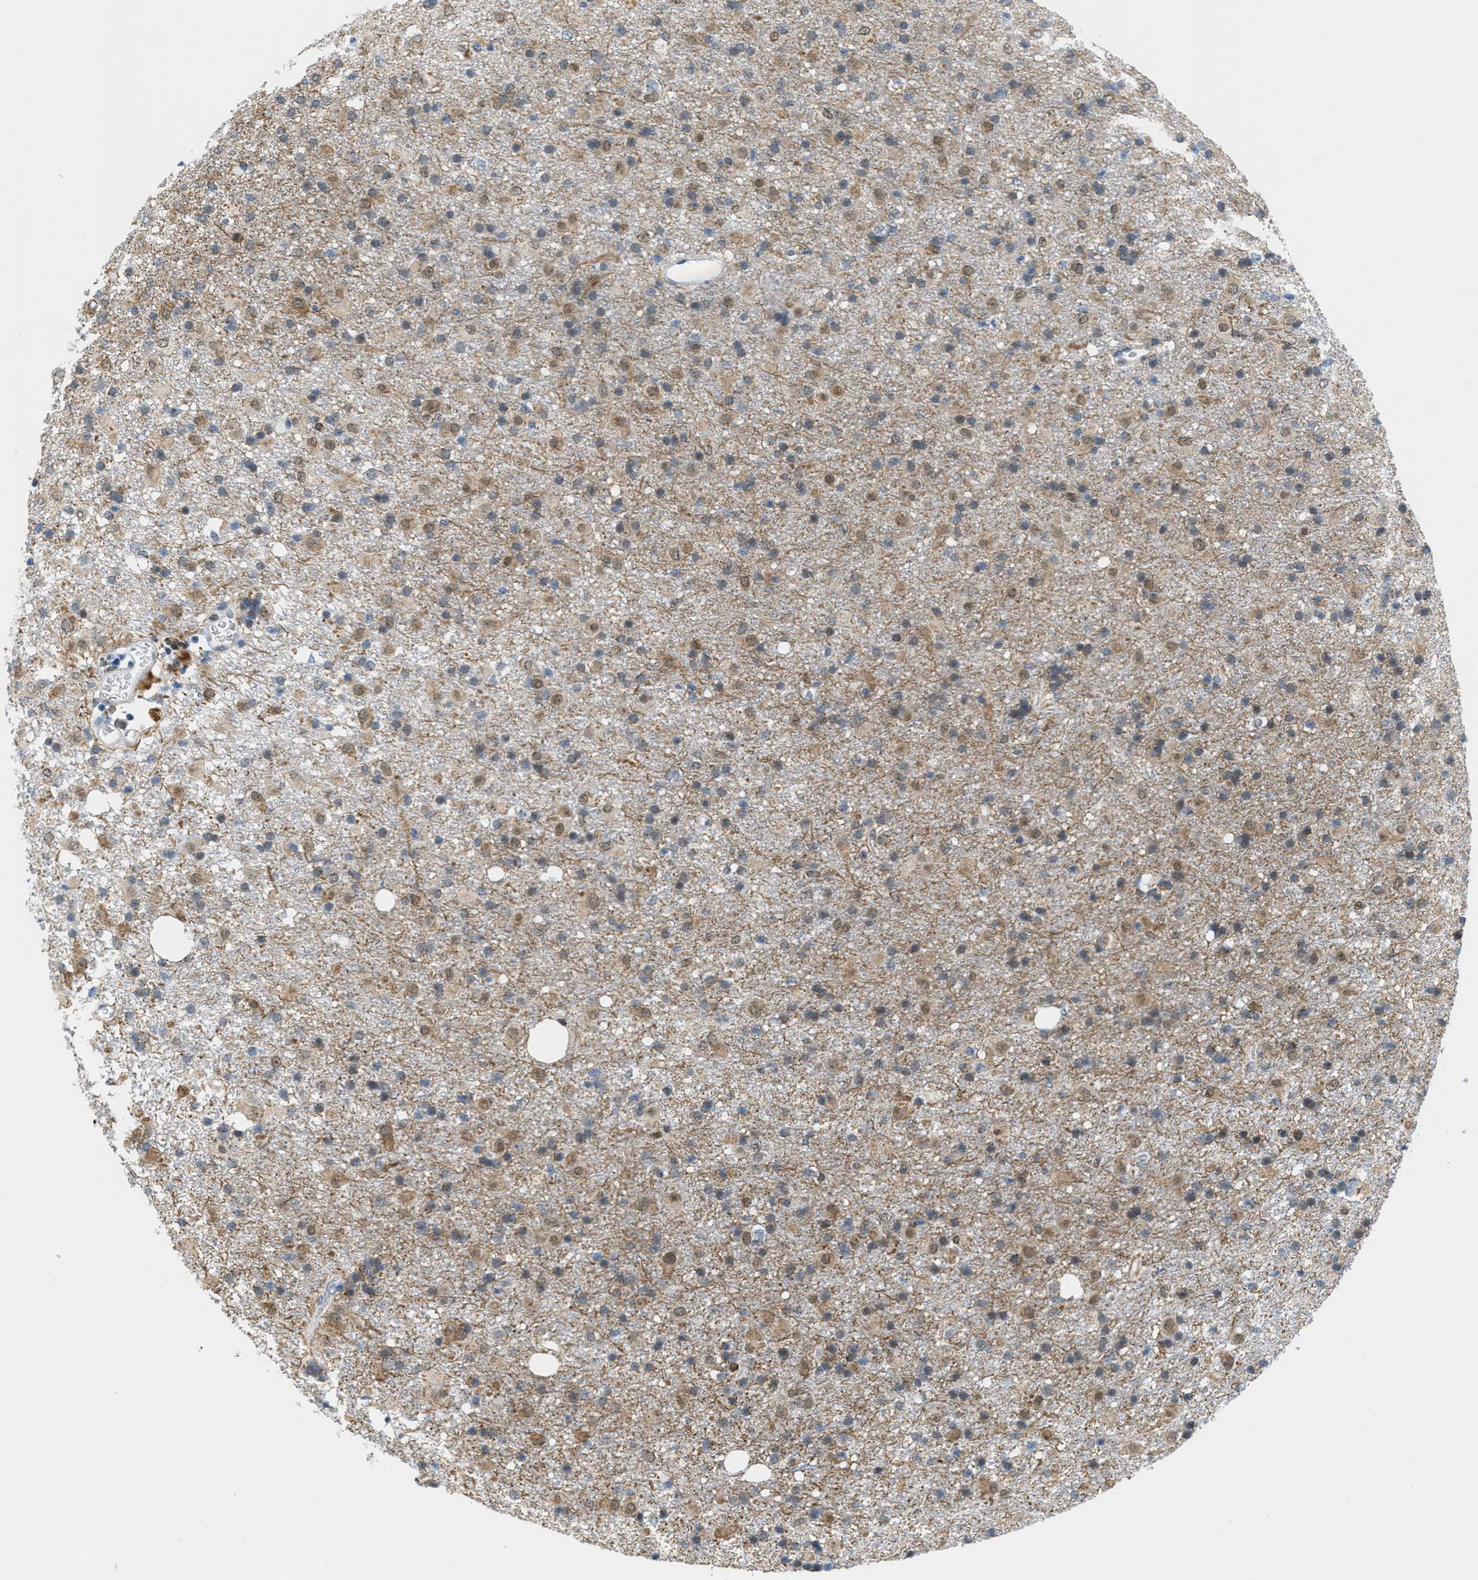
{"staining": {"intensity": "moderate", "quantity": ">75%", "location": "cytoplasmic/membranous,nuclear"}, "tissue": "glioma", "cell_type": "Tumor cells", "image_type": "cancer", "snomed": [{"axis": "morphology", "description": "Glioma, malignant, Low grade"}, {"axis": "topography", "description": "Brain"}], "caption": "IHC of human glioma exhibits medium levels of moderate cytoplasmic/membranous and nuclear expression in approximately >75% of tumor cells.", "gene": "HS3ST2", "patient": {"sex": "male", "age": 77}}